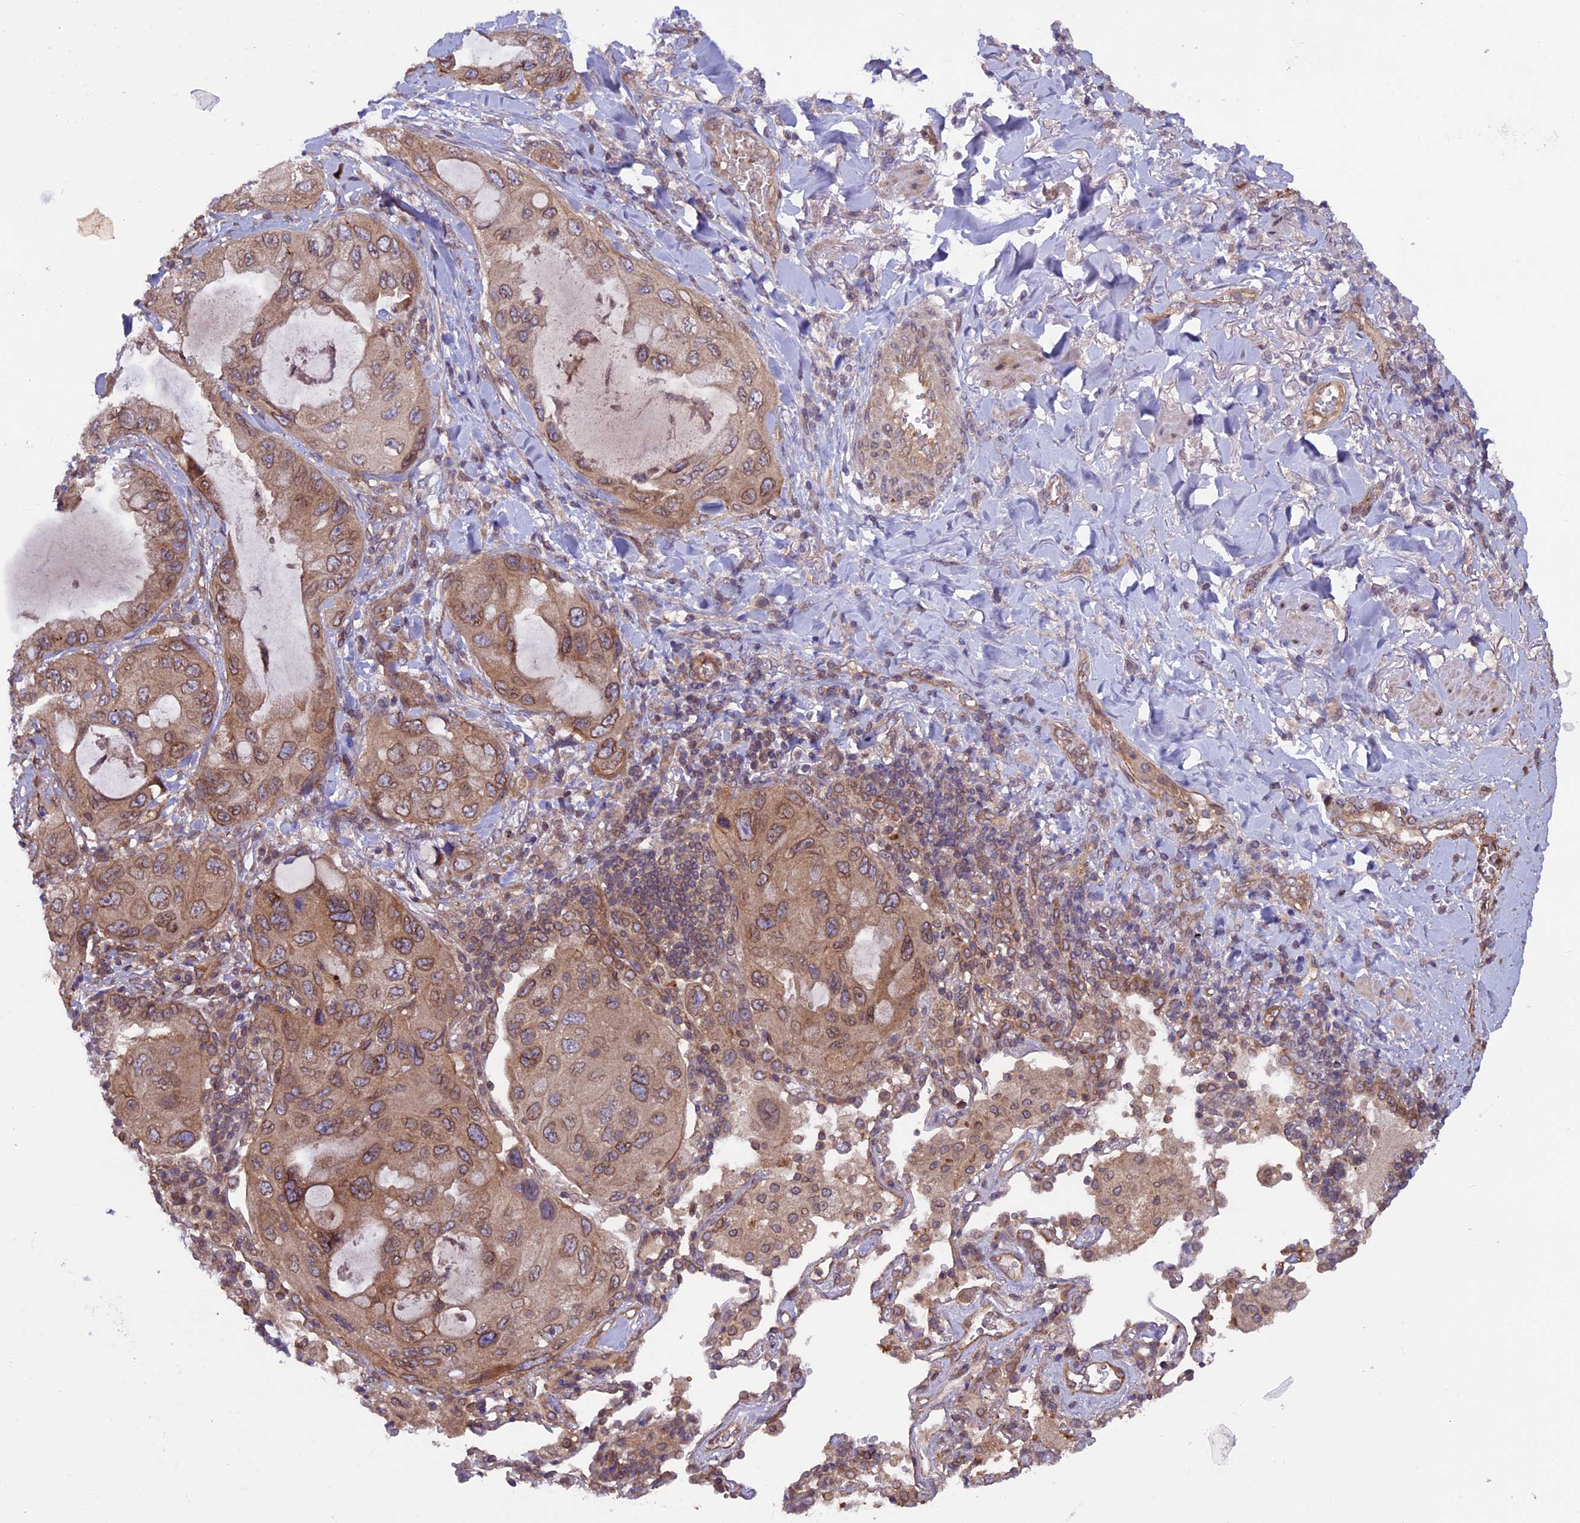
{"staining": {"intensity": "moderate", "quantity": ">75%", "location": "cytoplasmic/membranous"}, "tissue": "lung cancer", "cell_type": "Tumor cells", "image_type": "cancer", "snomed": [{"axis": "morphology", "description": "Squamous cell carcinoma, NOS"}, {"axis": "topography", "description": "Lung"}], "caption": "A micrograph of human lung cancer stained for a protein shows moderate cytoplasmic/membranous brown staining in tumor cells.", "gene": "CCDC125", "patient": {"sex": "female", "age": 73}}